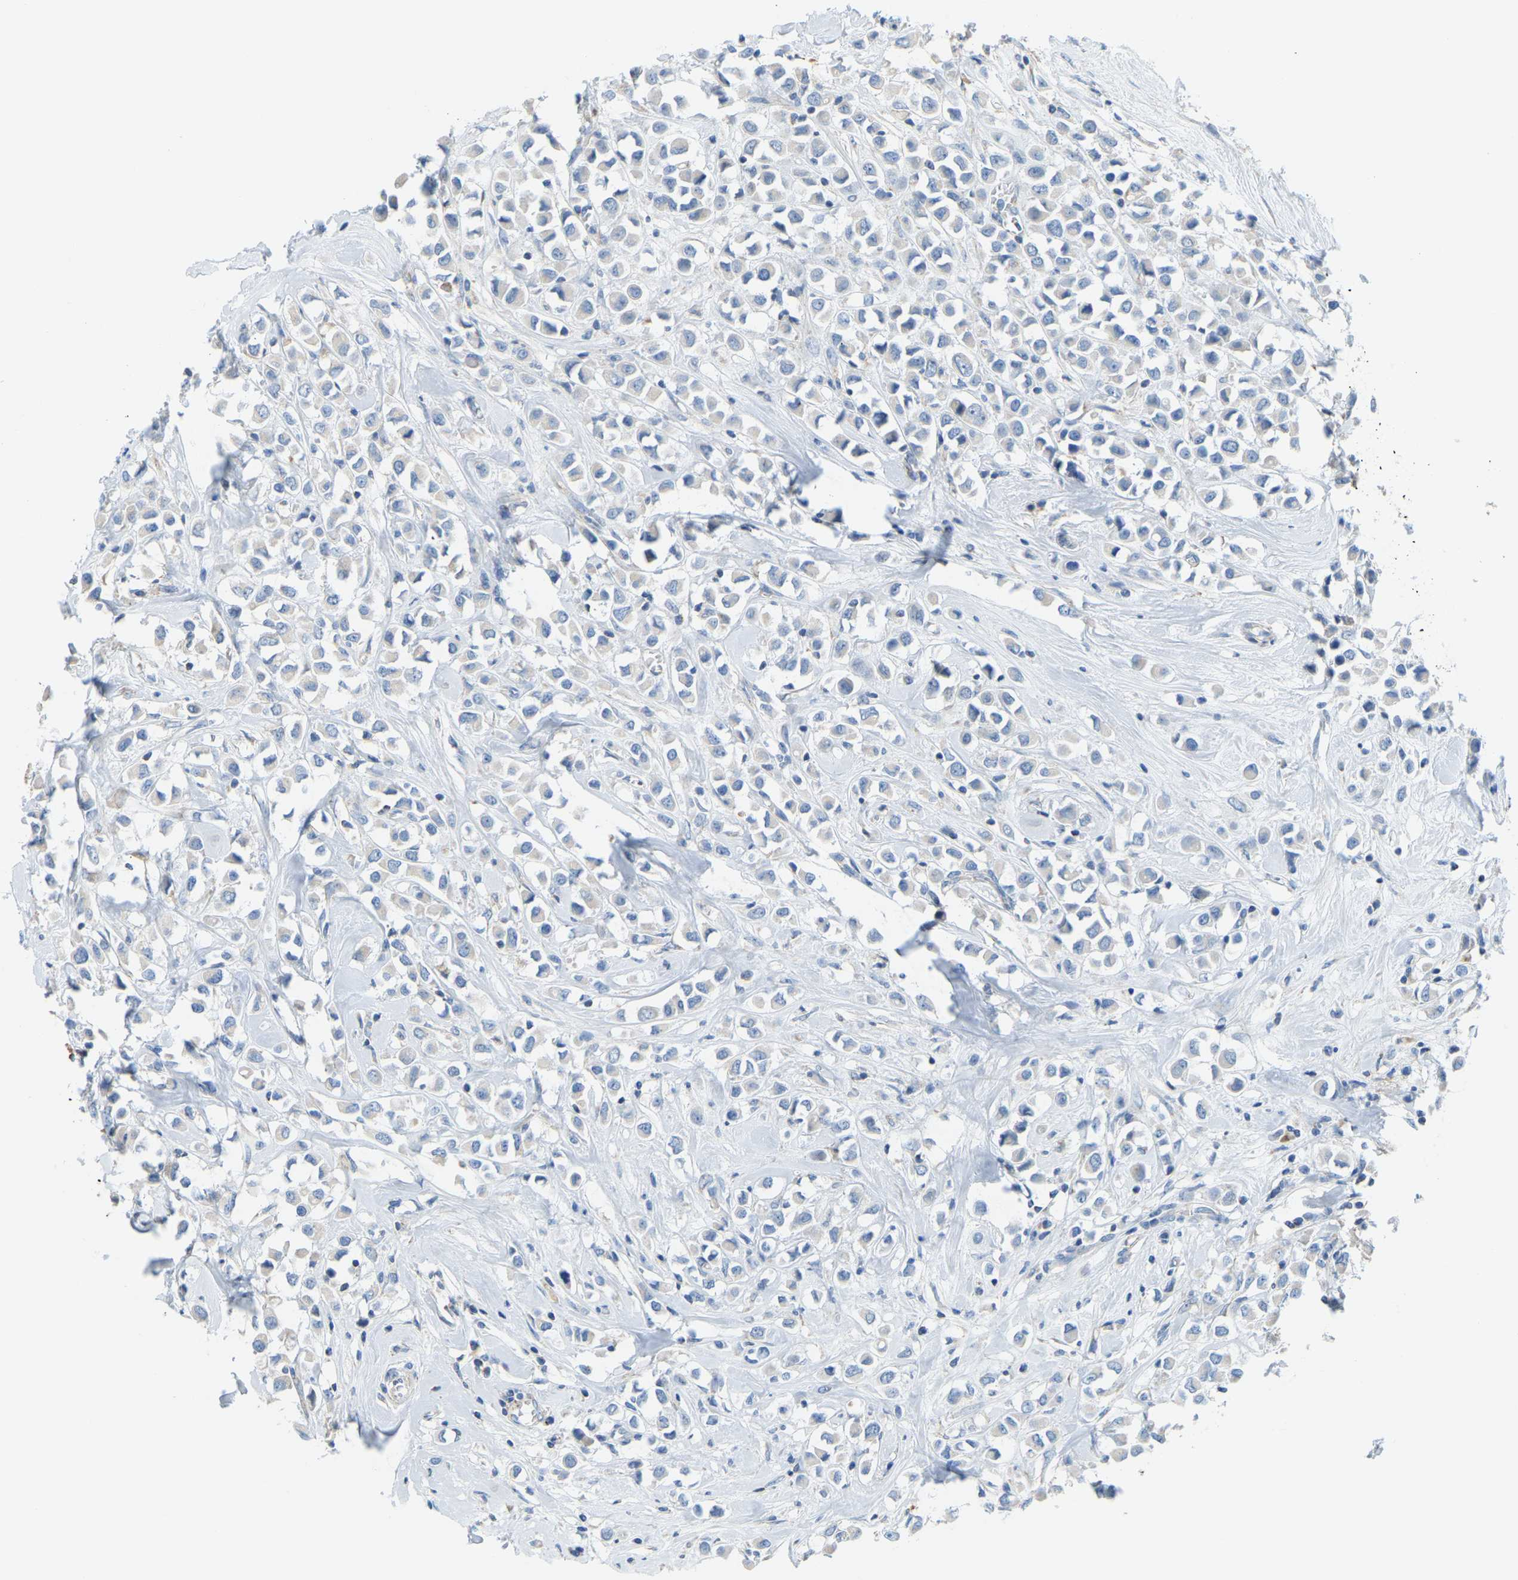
{"staining": {"intensity": "negative", "quantity": "none", "location": "none"}, "tissue": "breast cancer", "cell_type": "Tumor cells", "image_type": "cancer", "snomed": [{"axis": "morphology", "description": "Duct carcinoma"}, {"axis": "topography", "description": "Breast"}], "caption": "This is an immunohistochemistry (IHC) photomicrograph of human breast cancer (invasive ductal carcinoma). There is no expression in tumor cells.", "gene": "GDA", "patient": {"sex": "female", "age": 61}}